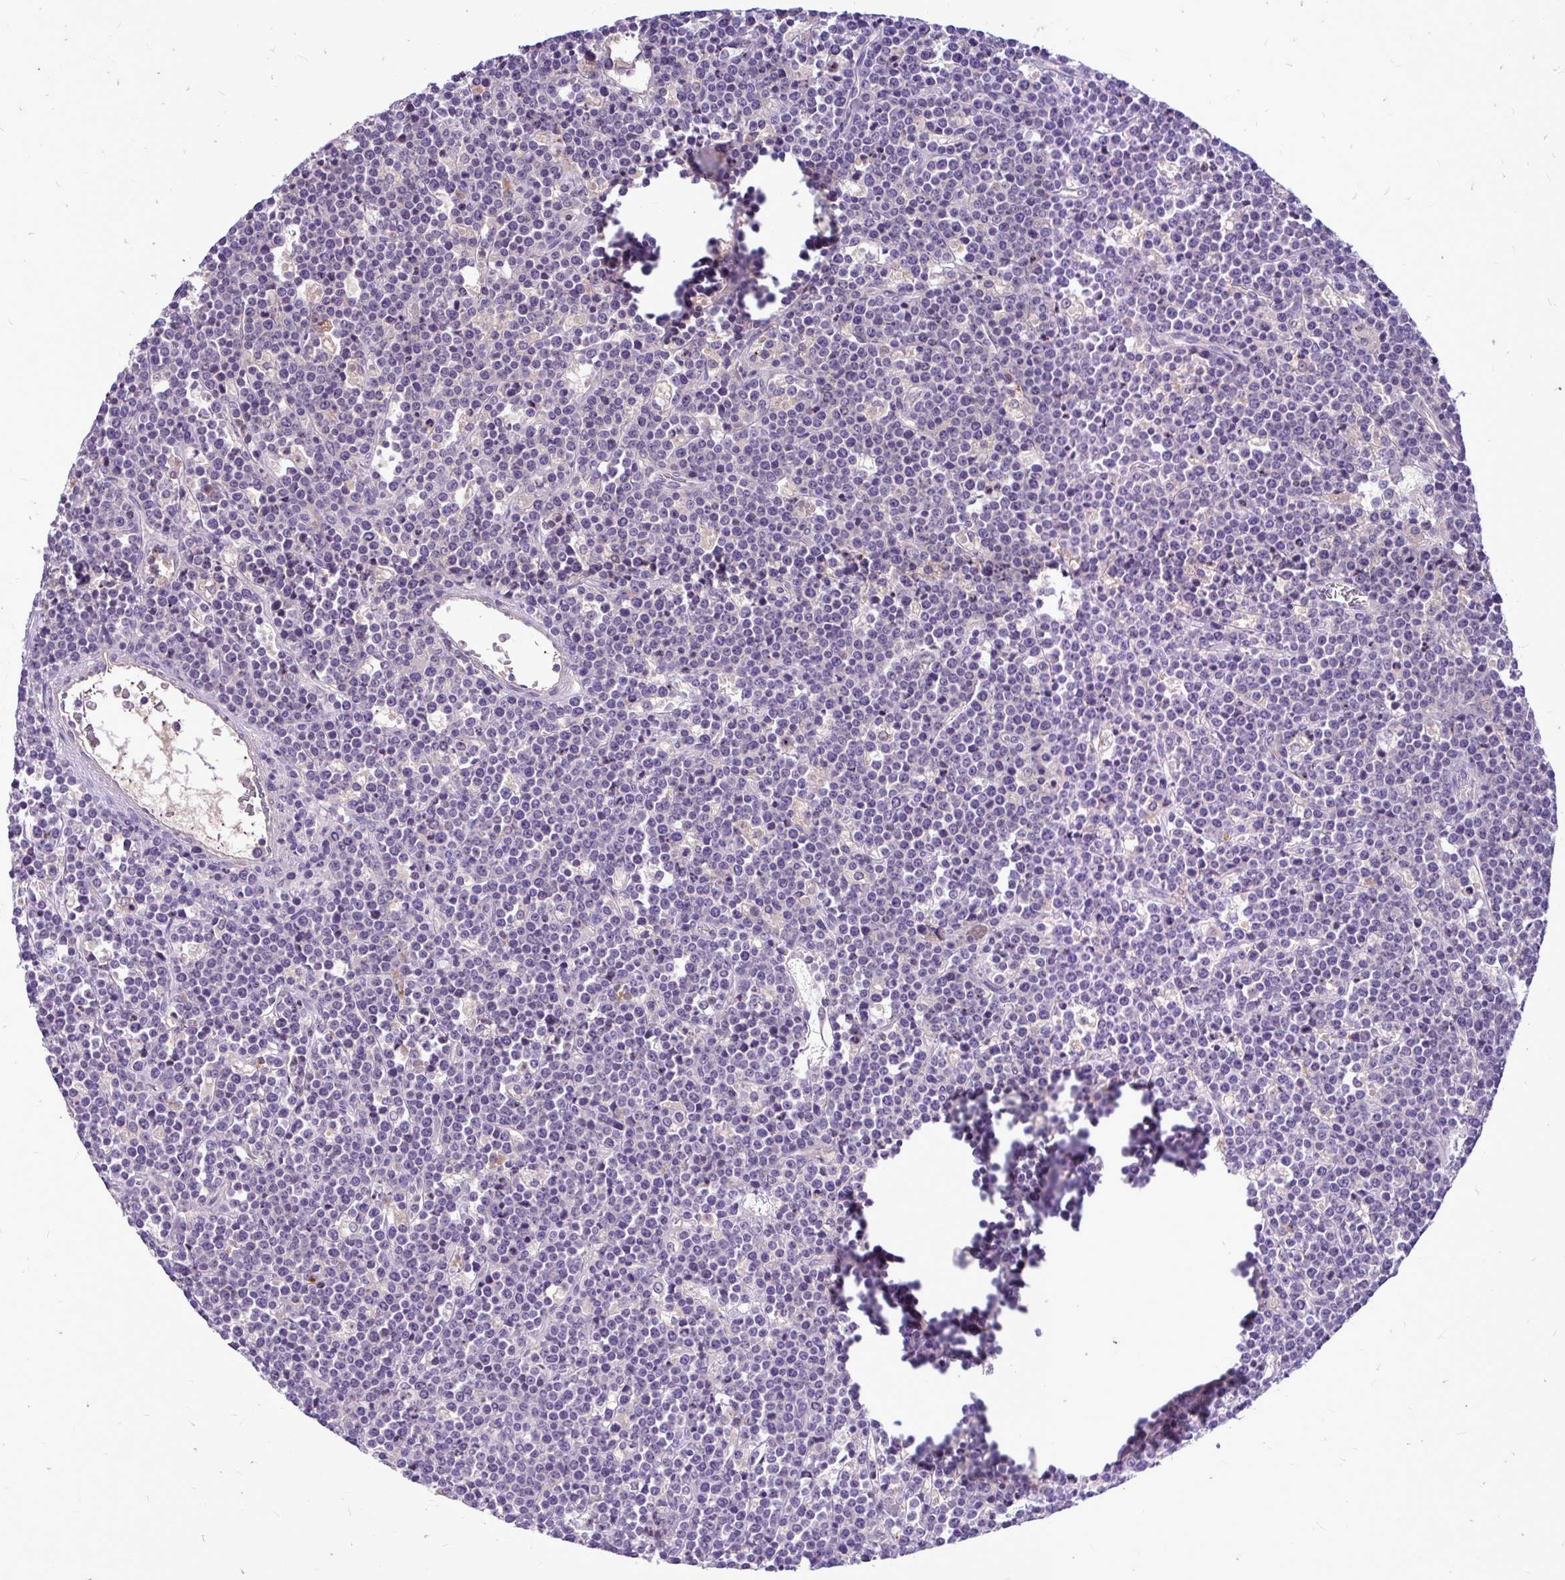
{"staining": {"intensity": "negative", "quantity": "none", "location": "none"}, "tissue": "lymphoma", "cell_type": "Tumor cells", "image_type": "cancer", "snomed": [{"axis": "morphology", "description": "Malignant lymphoma, non-Hodgkin's type, High grade"}, {"axis": "topography", "description": "Ovary"}], "caption": "Tumor cells show no significant expression in lymphoma. (DAB immunohistochemistry (IHC), high magnification).", "gene": "MAP1LC3A", "patient": {"sex": "female", "age": 56}}